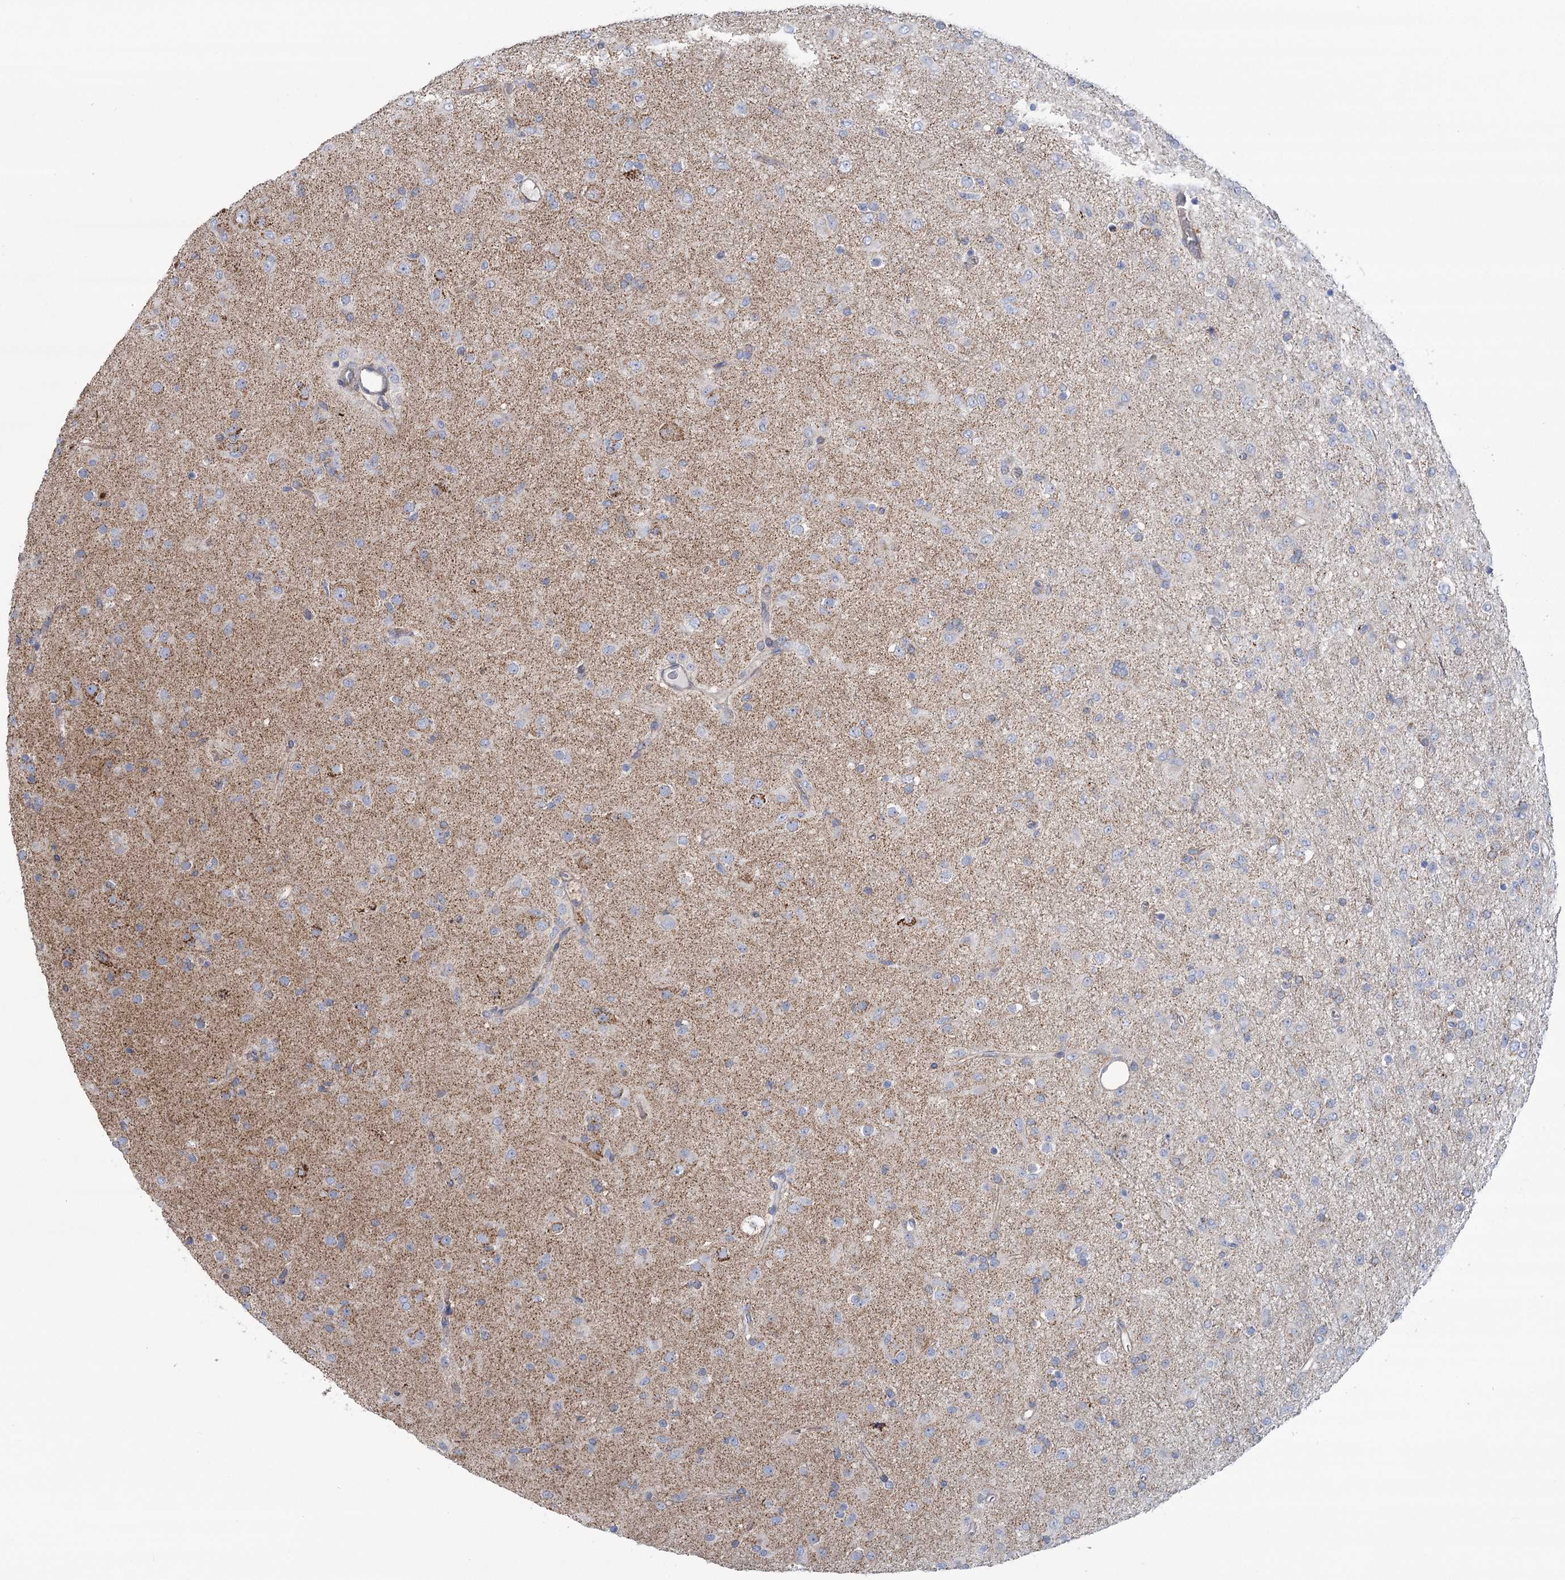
{"staining": {"intensity": "moderate", "quantity": "<25%", "location": "cytoplasmic/membranous"}, "tissue": "glioma", "cell_type": "Tumor cells", "image_type": "cancer", "snomed": [{"axis": "morphology", "description": "Glioma, malignant, Low grade"}, {"axis": "topography", "description": "Brain"}], "caption": "Glioma tissue demonstrates moderate cytoplasmic/membranous staining in approximately <25% of tumor cells, visualized by immunohistochemistry. Using DAB (3,3'-diaminobenzidine) (brown) and hematoxylin (blue) stains, captured at high magnification using brightfield microscopy.", "gene": "SNX7", "patient": {"sex": "male", "age": 65}}